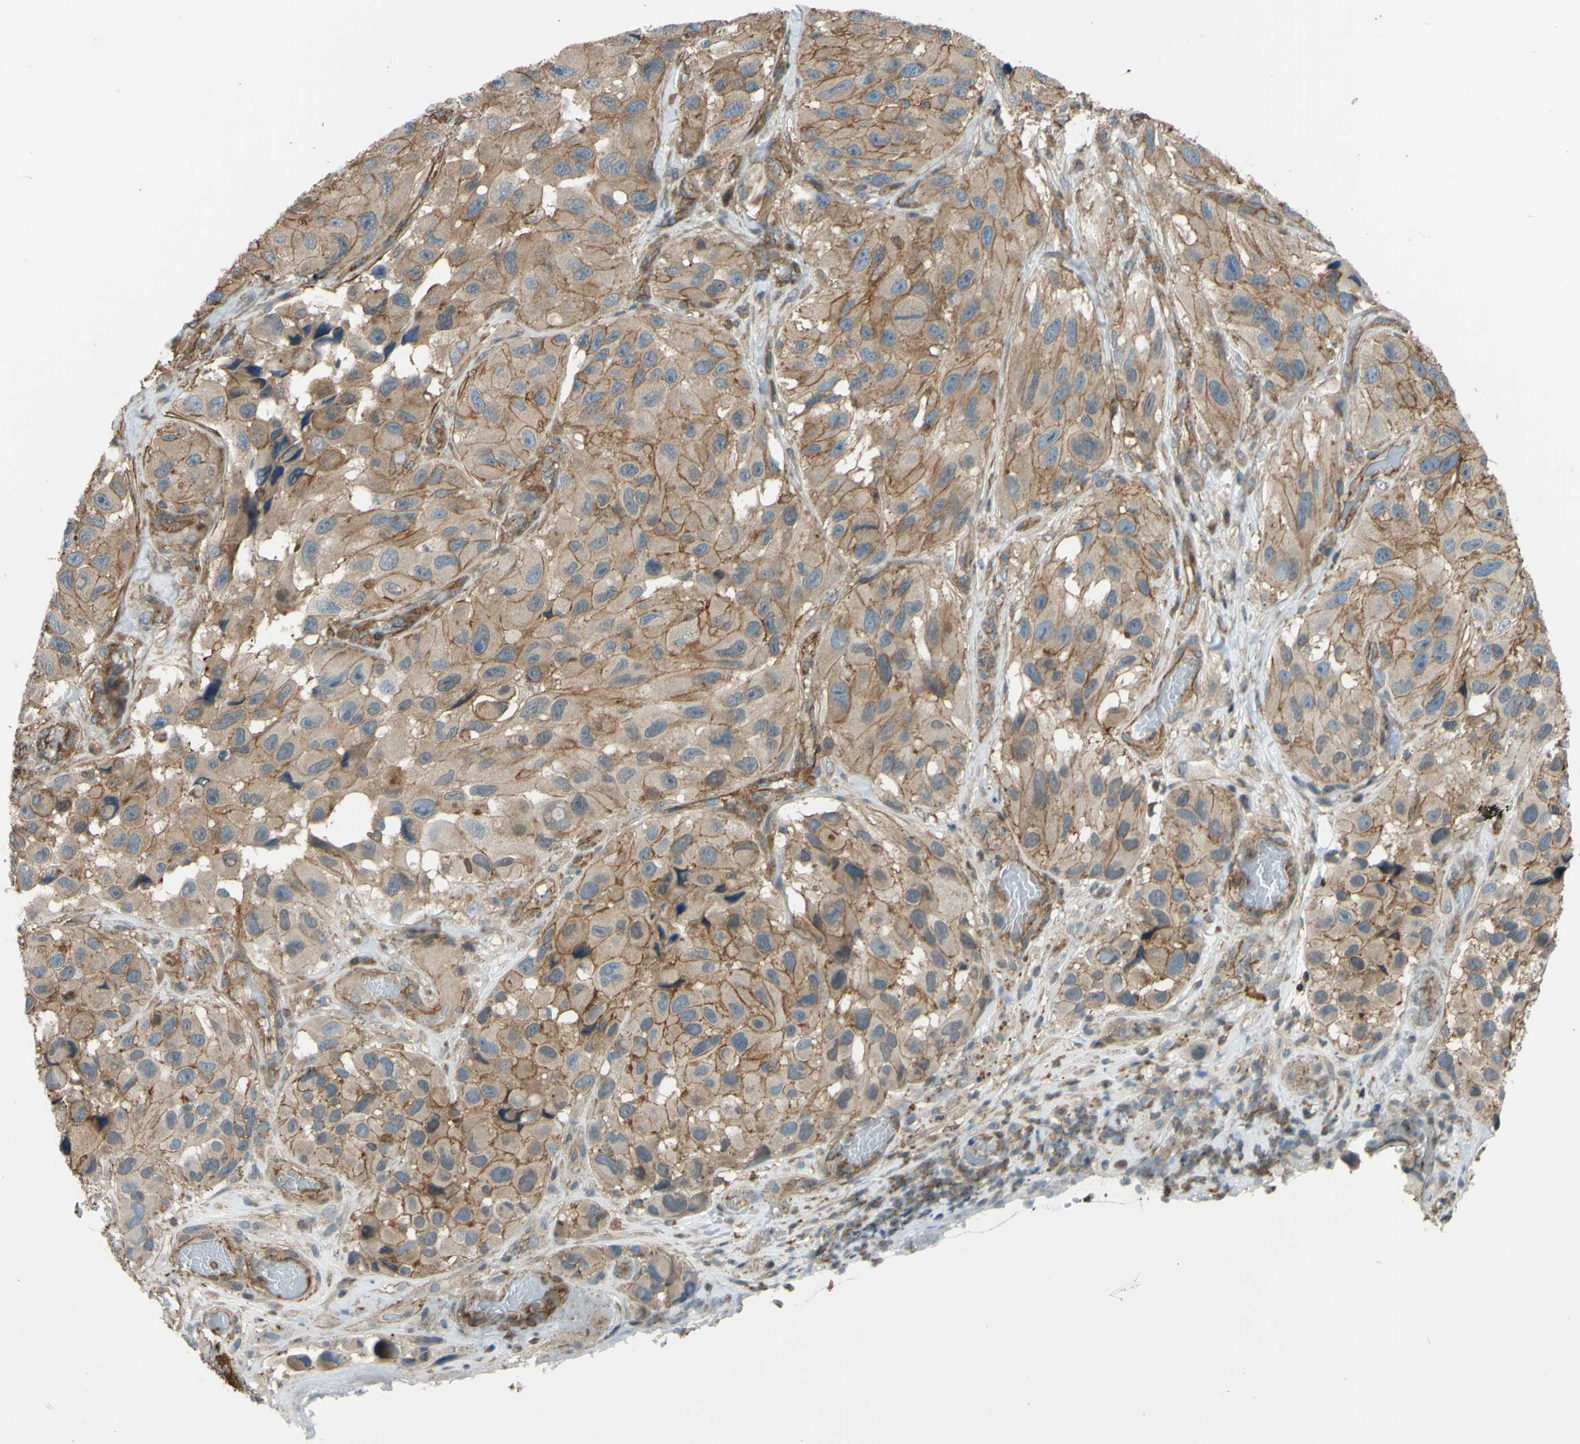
{"staining": {"intensity": "moderate", "quantity": ">75%", "location": "cytoplasmic/membranous"}, "tissue": "melanoma", "cell_type": "Tumor cells", "image_type": "cancer", "snomed": [{"axis": "morphology", "description": "Malignant melanoma, NOS"}, {"axis": "topography", "description": "Skin"}], "caption": "Moderate cytoplasmic/membranous protein expression is seen in about >75% of tumor cells in malignant melanoma.", "gene": "ADD3", "patient": {"sex": "female", "age": 73}}